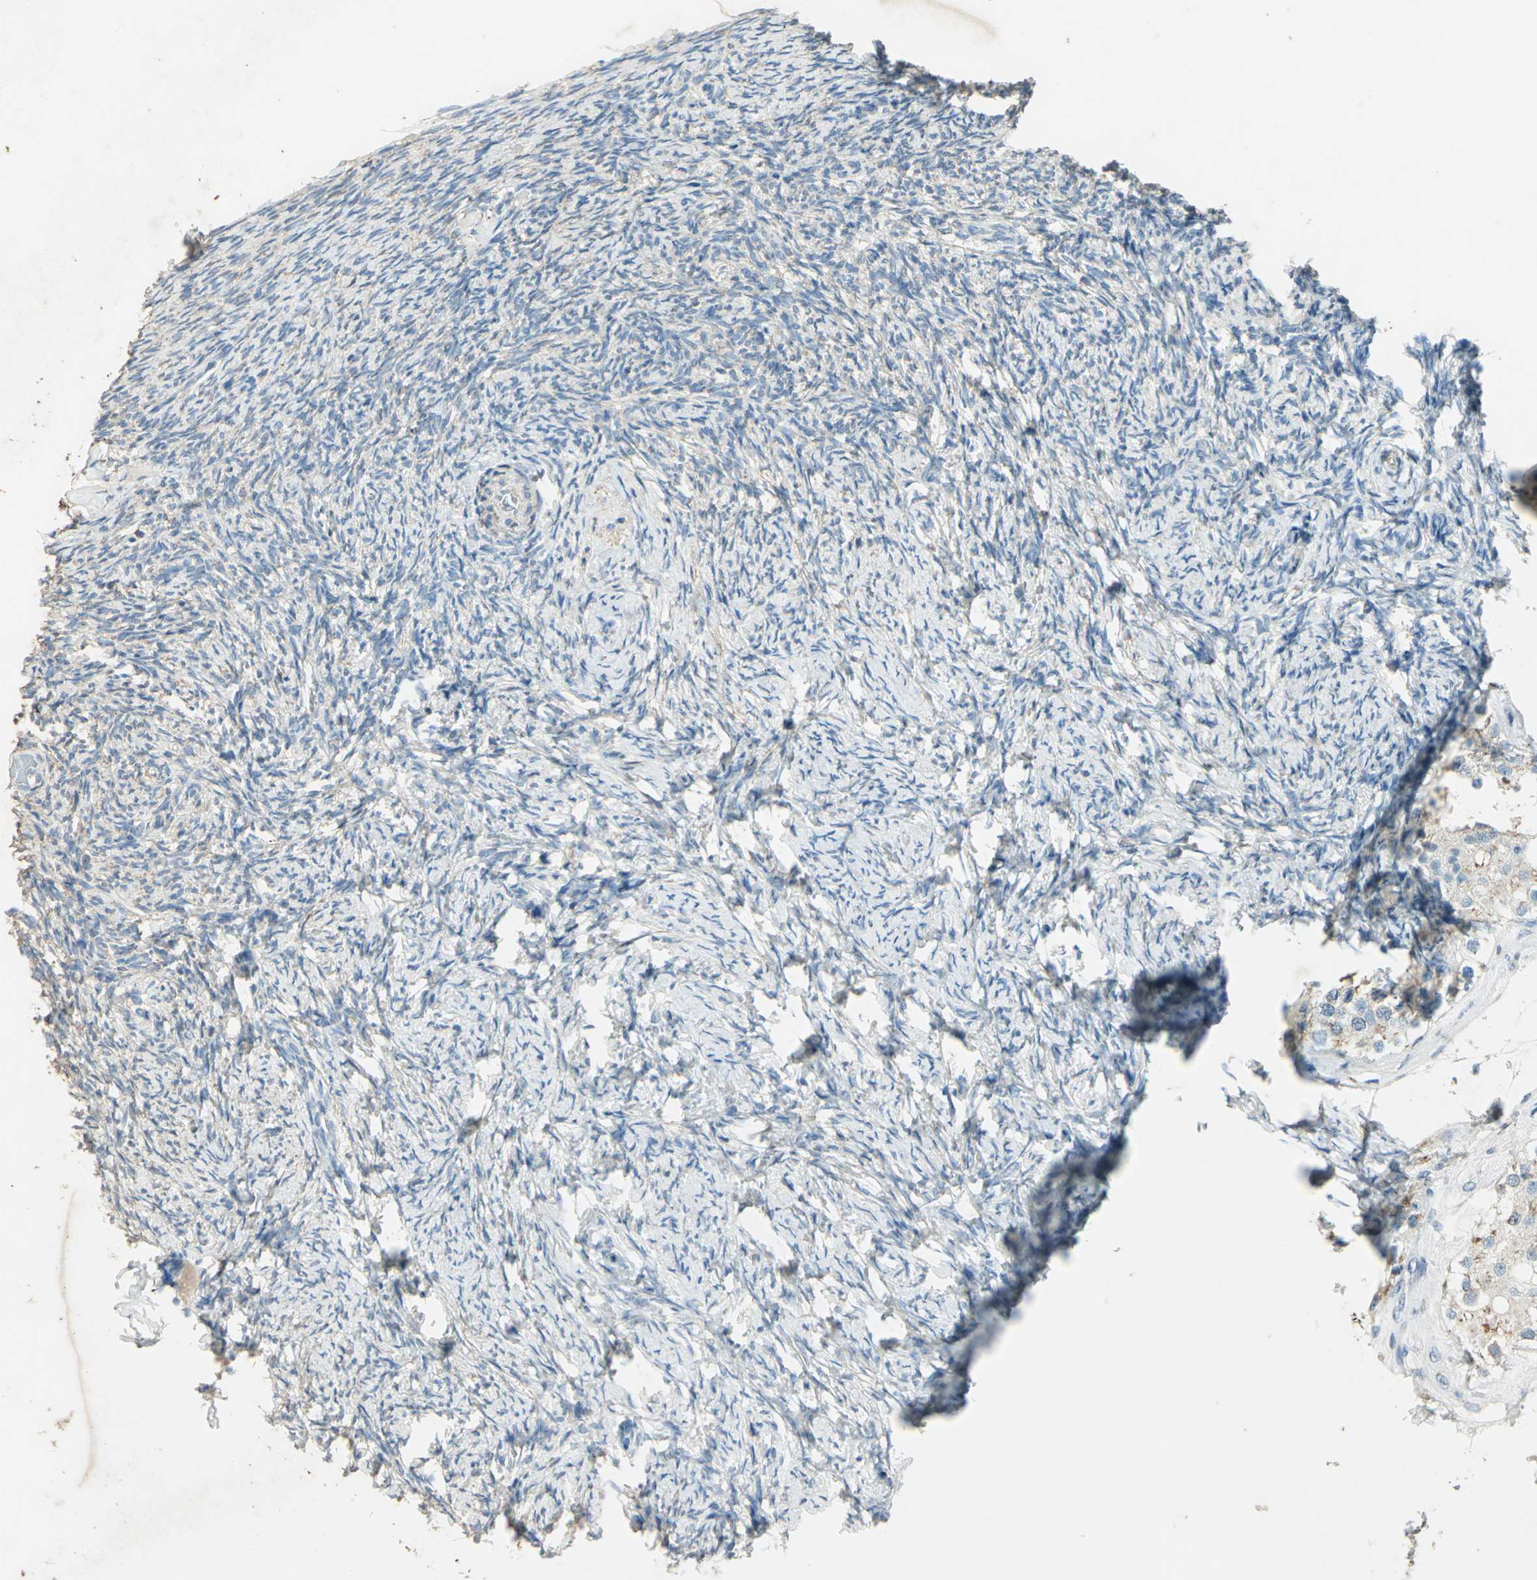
{"staining": {"intensity": "negative", "quantity": "none", "location": "none"}, "tissue": "ovary", "cell_type": "Ovarian stroma cells", "image_type": "normal", "snomed": [{"axis": "morphology", "description": "Normal tissue, NOS"}, {"axis": "topography", "description": "Ovary"}], "caption": "High magnification brightfield microscopy of normal ovary stained with DAB (brown) and counterstained with hematoxylin (blue): ovarian stroma cells show no significant expression. (DAB (3,3'-diaminobenzidine) IHC with hematoxylin counter stain).", "gene": "CAMK2B", "patient": {"sex": "female", "age": 60}}